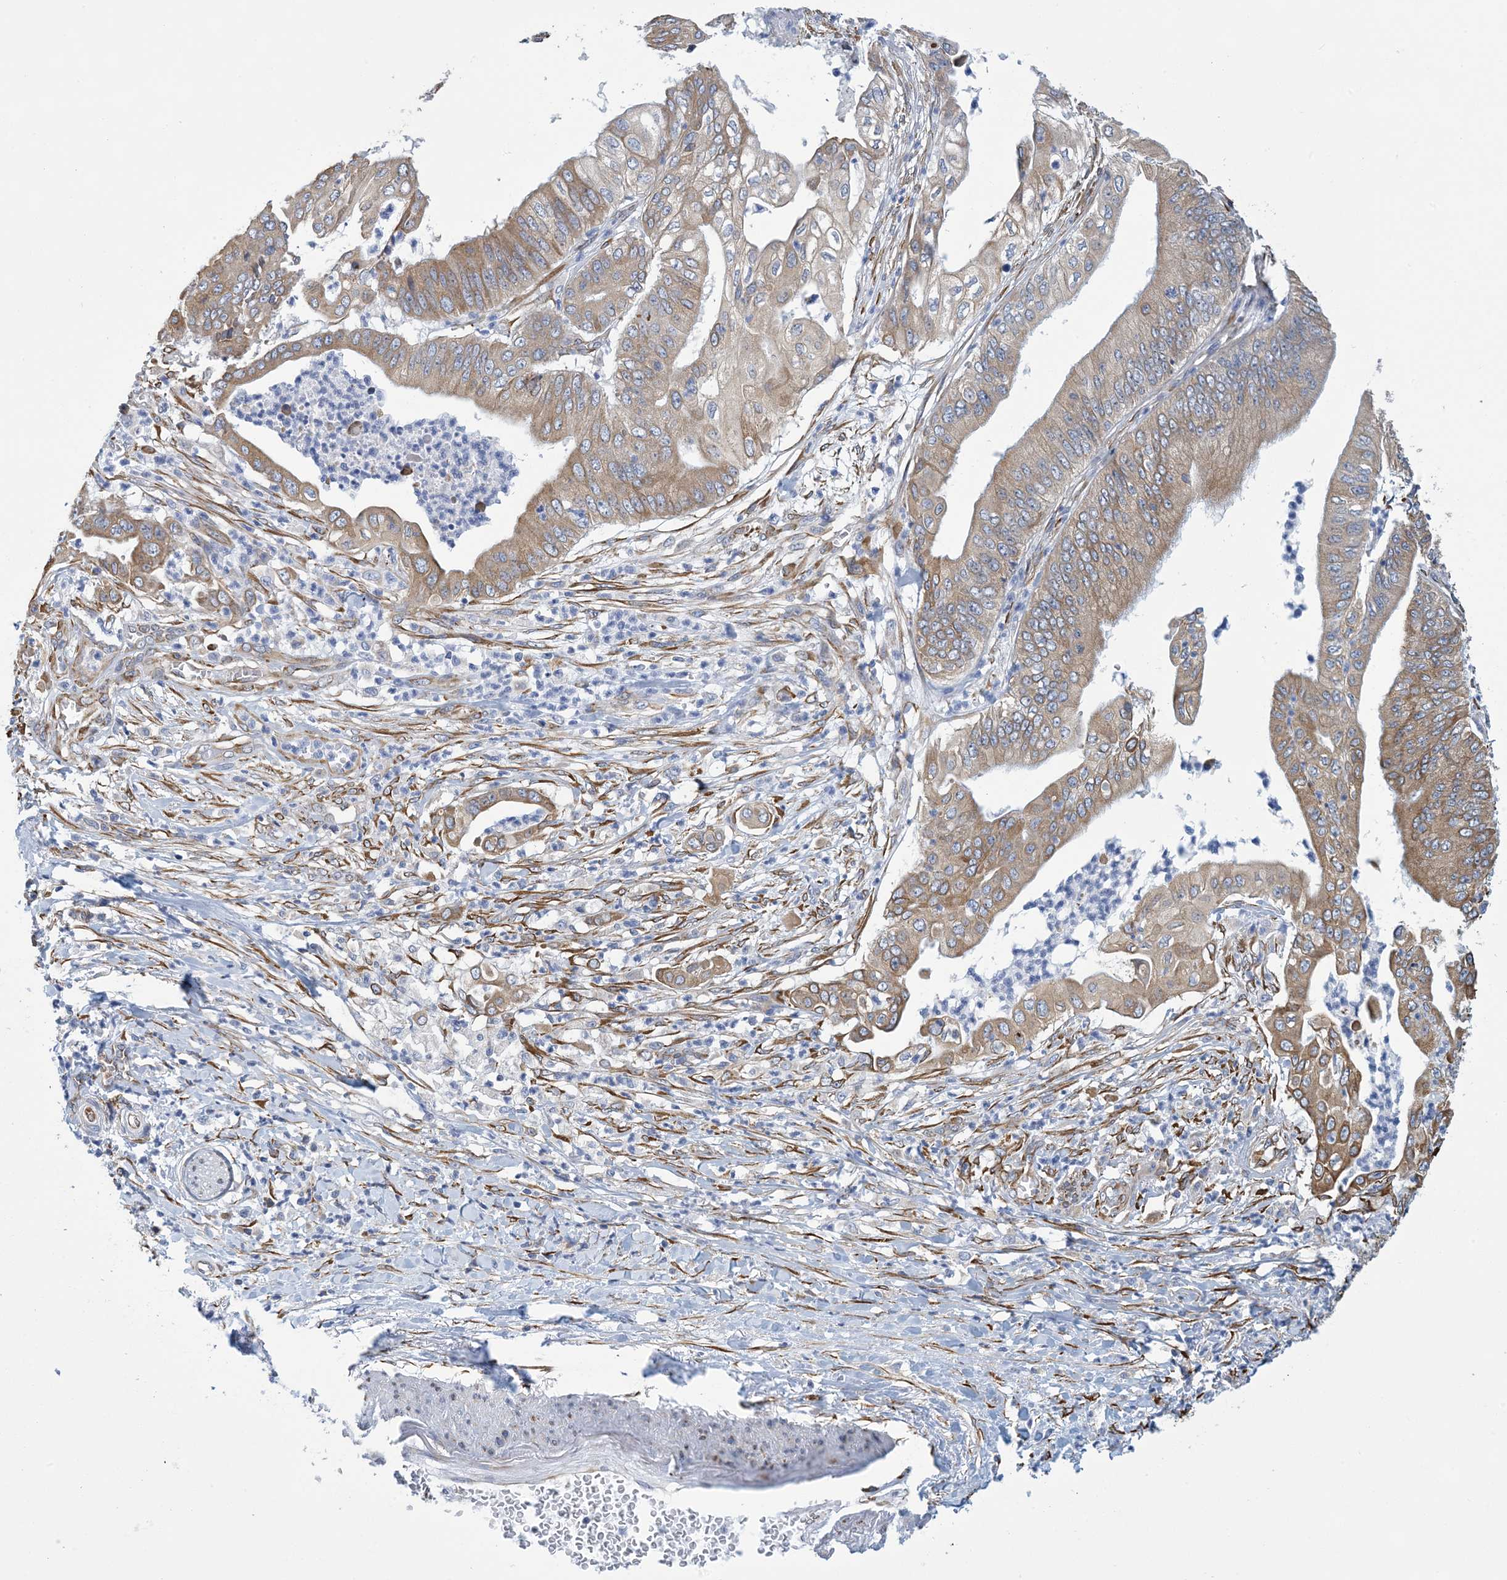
{"staining": {"intensity": "moderate", "quantity": ">75%", "location": "cytoplasmic/membranous"}, "tissue": "pancreatic cancer", "cell_type": "Tumor cells", "image_type": "cancer", "snomed": [{"axis": "morphology", "description": "Adenocarcinoma, NOS"}, {"axis": "topography", "description": "Pancreas"}], "caption": "Protein staining reveals moderate cytoplasmic/membranous positivity in about >75% of tumor cells in pancreatic adenocarcinoma.", "gene": "CCDC14", "patient": {"sex": "female", "age": 77}}